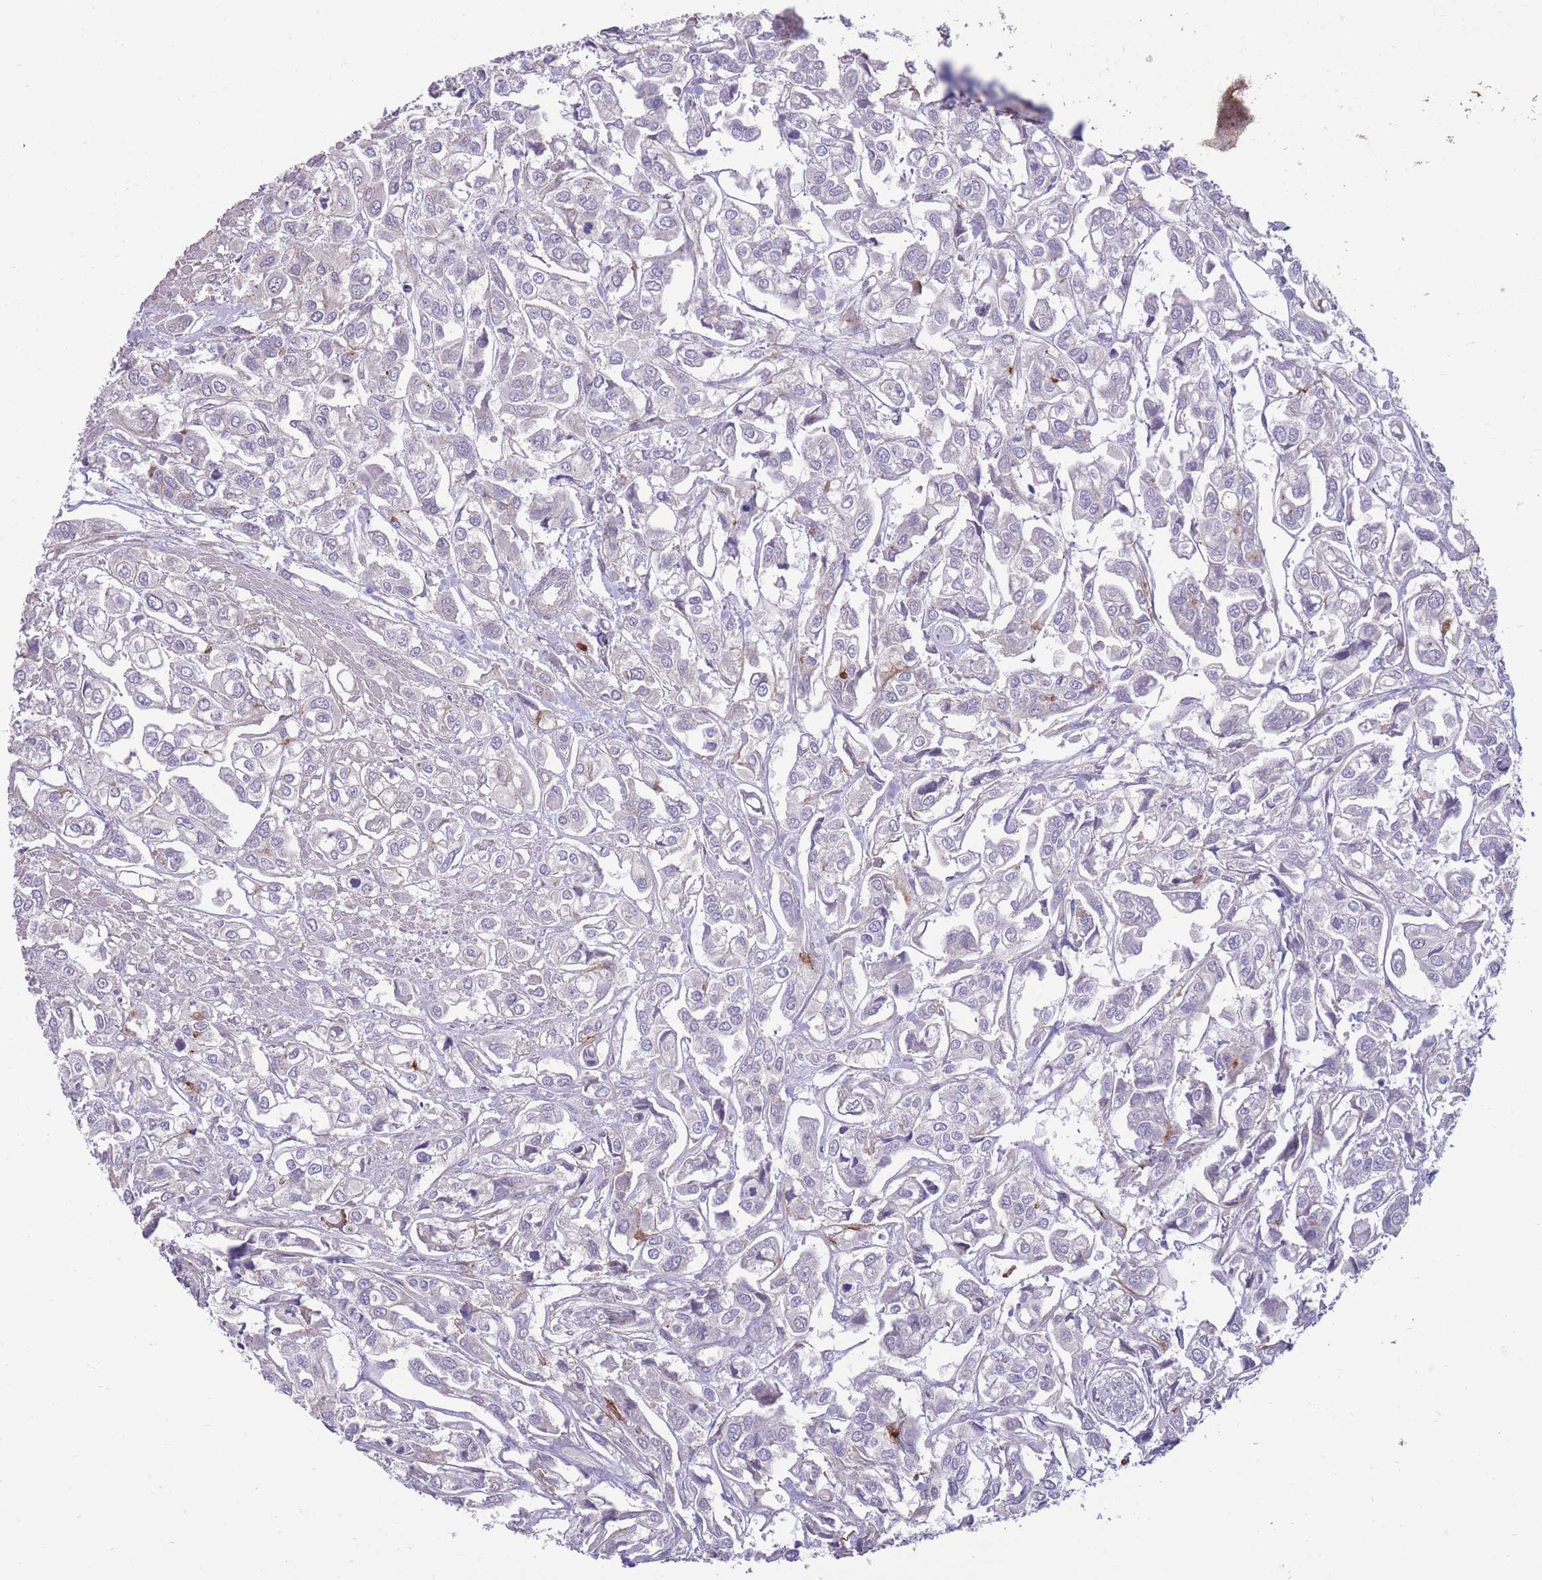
{"staining": {"intensity": "negative", "quantity": "none", "location": "none"}, "tissue": "urothelial cancer", "cell_type": "Tumor cells", "image_type": "cancer", "snomed": [{"axis": "morphology", "description": "Urothelial carcinoma, High grade"}, {"axis": "topography", "description": "Urinary bladder"}], "caption": "Urothelial cancer stained for a protein using IHC shows no positivity tumor cells.", "gene": "RIC8A", "patient": {"sex": "male", "age": 67}}